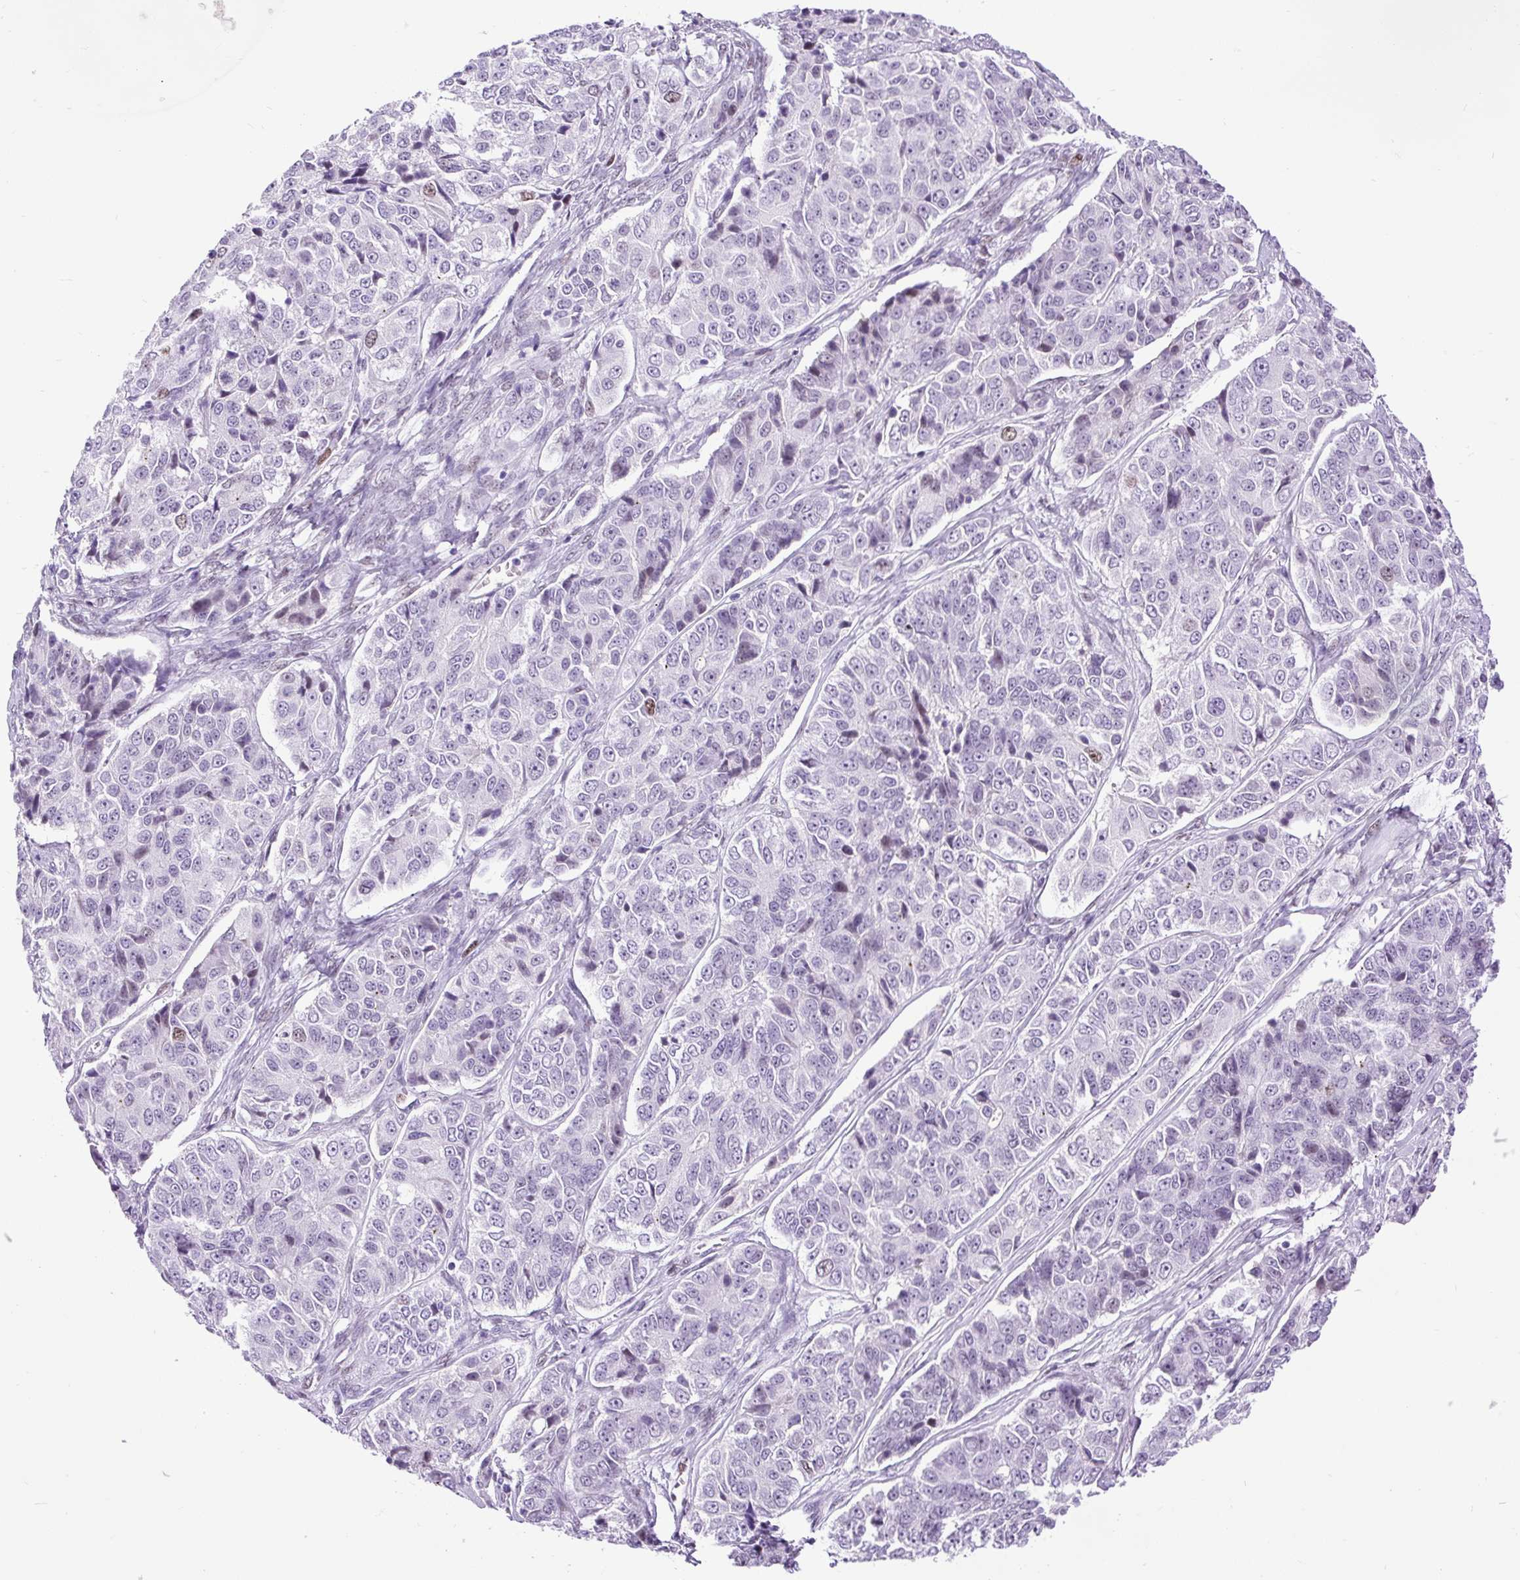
{"staining": {"intensity": "negative", "quantity": "none", "location": "none"}, "tissue": "ovarian cancer", "cell_type": "Tumor cells", "image_type": "cancer", "snomed": [{"axis": "morphology", "description": "Carcinoma, endometroid"}, {"axis": "topography", "description": "Ovary"}], "caption": "Tumor cells are negative for brown protein staining in ovarian cancer. Brightfield microscopy of IHC stained with DAB (3,3'-diaminobenzidine) (brown) and hematoxylin (blue), captured at high magnification.", "gene": "RACGAP1", "patient": {"sex": "female", "age": 51}}